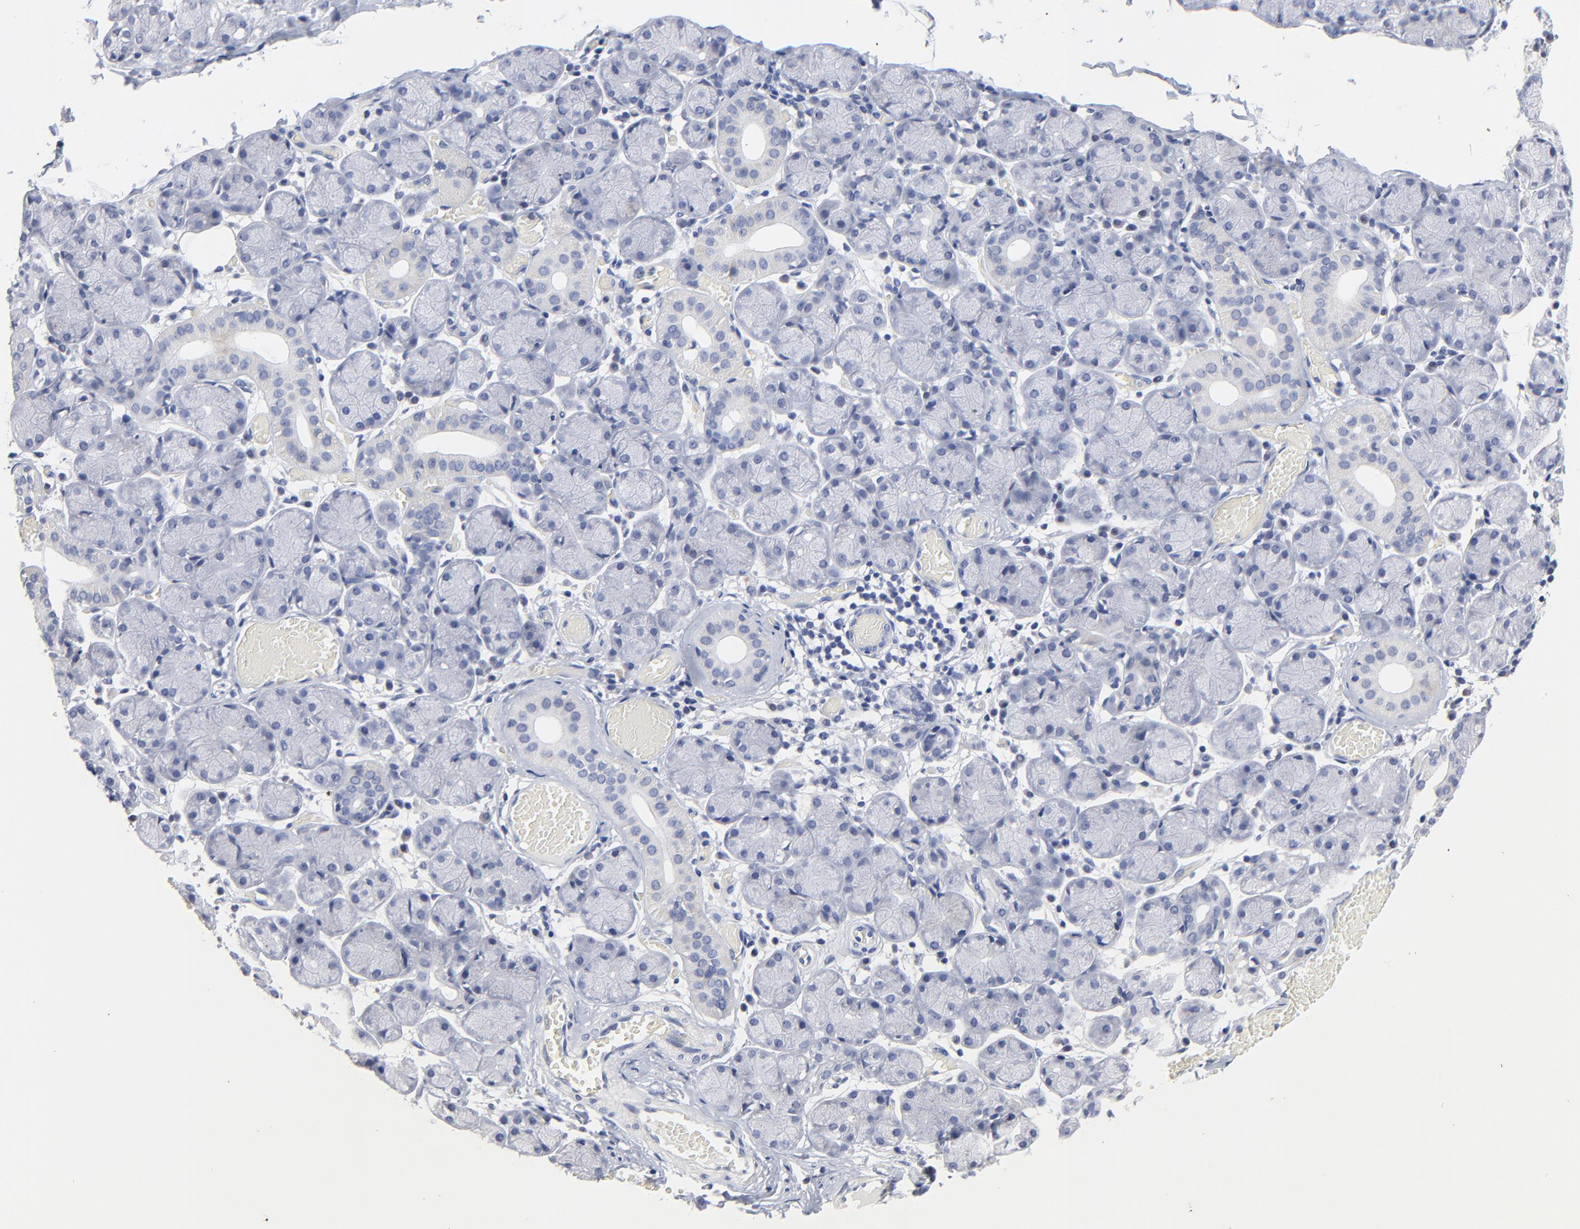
{"staining": {"intensity": "negative", "quantity": "none", "location": "none"}, "tissue": "salivary gland", "cell_type": "Glandular cells", "image_type": "normal", "snomed": [{"axis": "morphology", "description": "Normal tissue, NOS"}, {"axis": "topography", "description": "Salivary gland"}], "caption": "This is an IHC image of normal salivary gland. There is no expression in glandular cells.", "gene": "AADAC", "patient": {"sex": "female", "age": 24}}